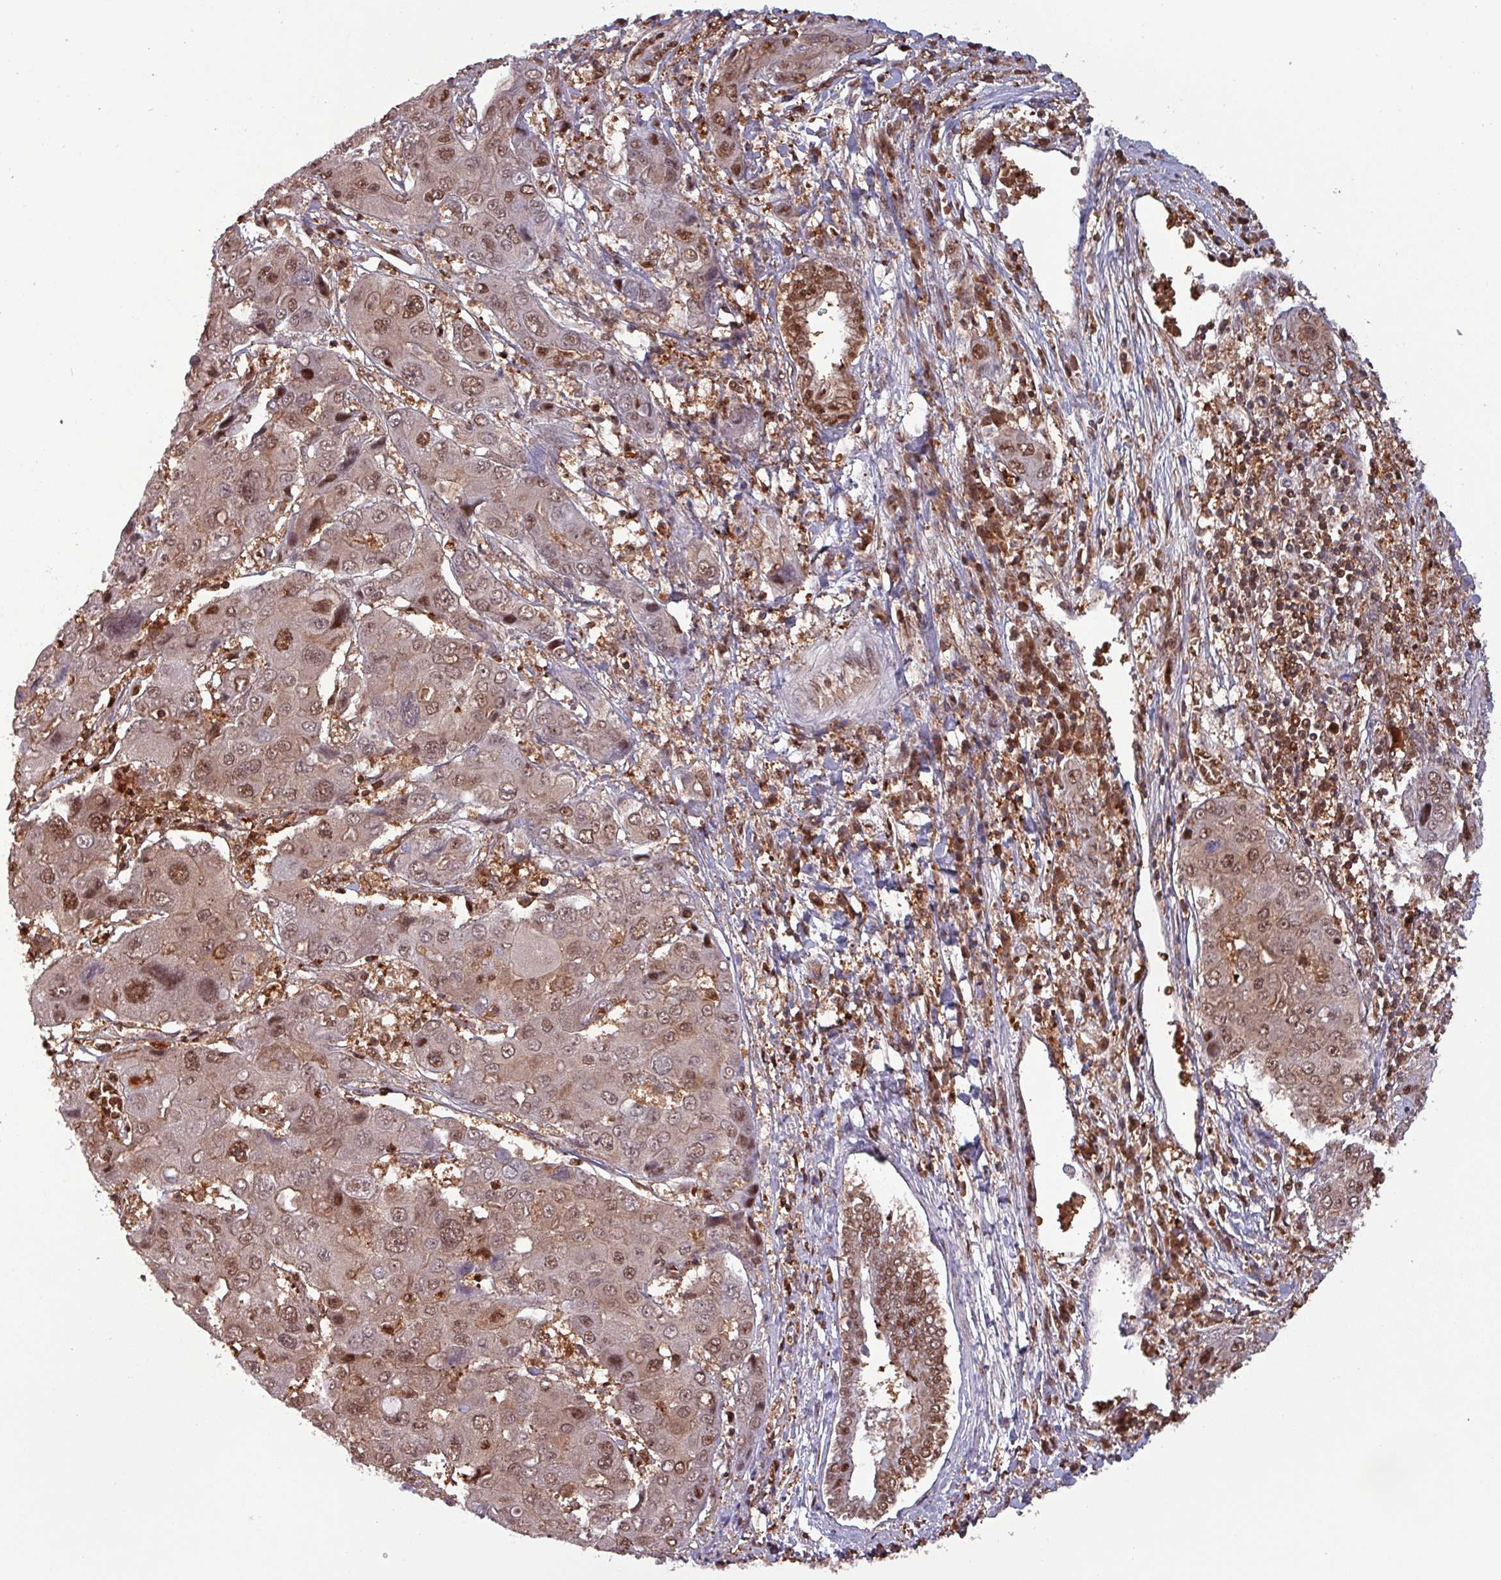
{"staining": {"intensity": "moderate", "quantity": ">75%", "location": "cytoplasmic/membranous,nuclear"}, "tissue": "liver cancer", "cell_type": "Tumor cells", "image_type": "cancer", "snomed": [{"axis": "morphology", "description": "Cholangiocarcinoma"}, {"axis": "topography", "description": "Liver"}], "caption": "This histopathology image reveals cholangiocarcinoma (liver) stained with immunohistochemistry to label a protein in brown. The cytoplasmic/membranous and nuclear of tumor cells show moderate positivity for the protein. Nuclei are counter-stained blue.", "gene": "PSMB8", "patient": {"sex": "male", "age": 67}}